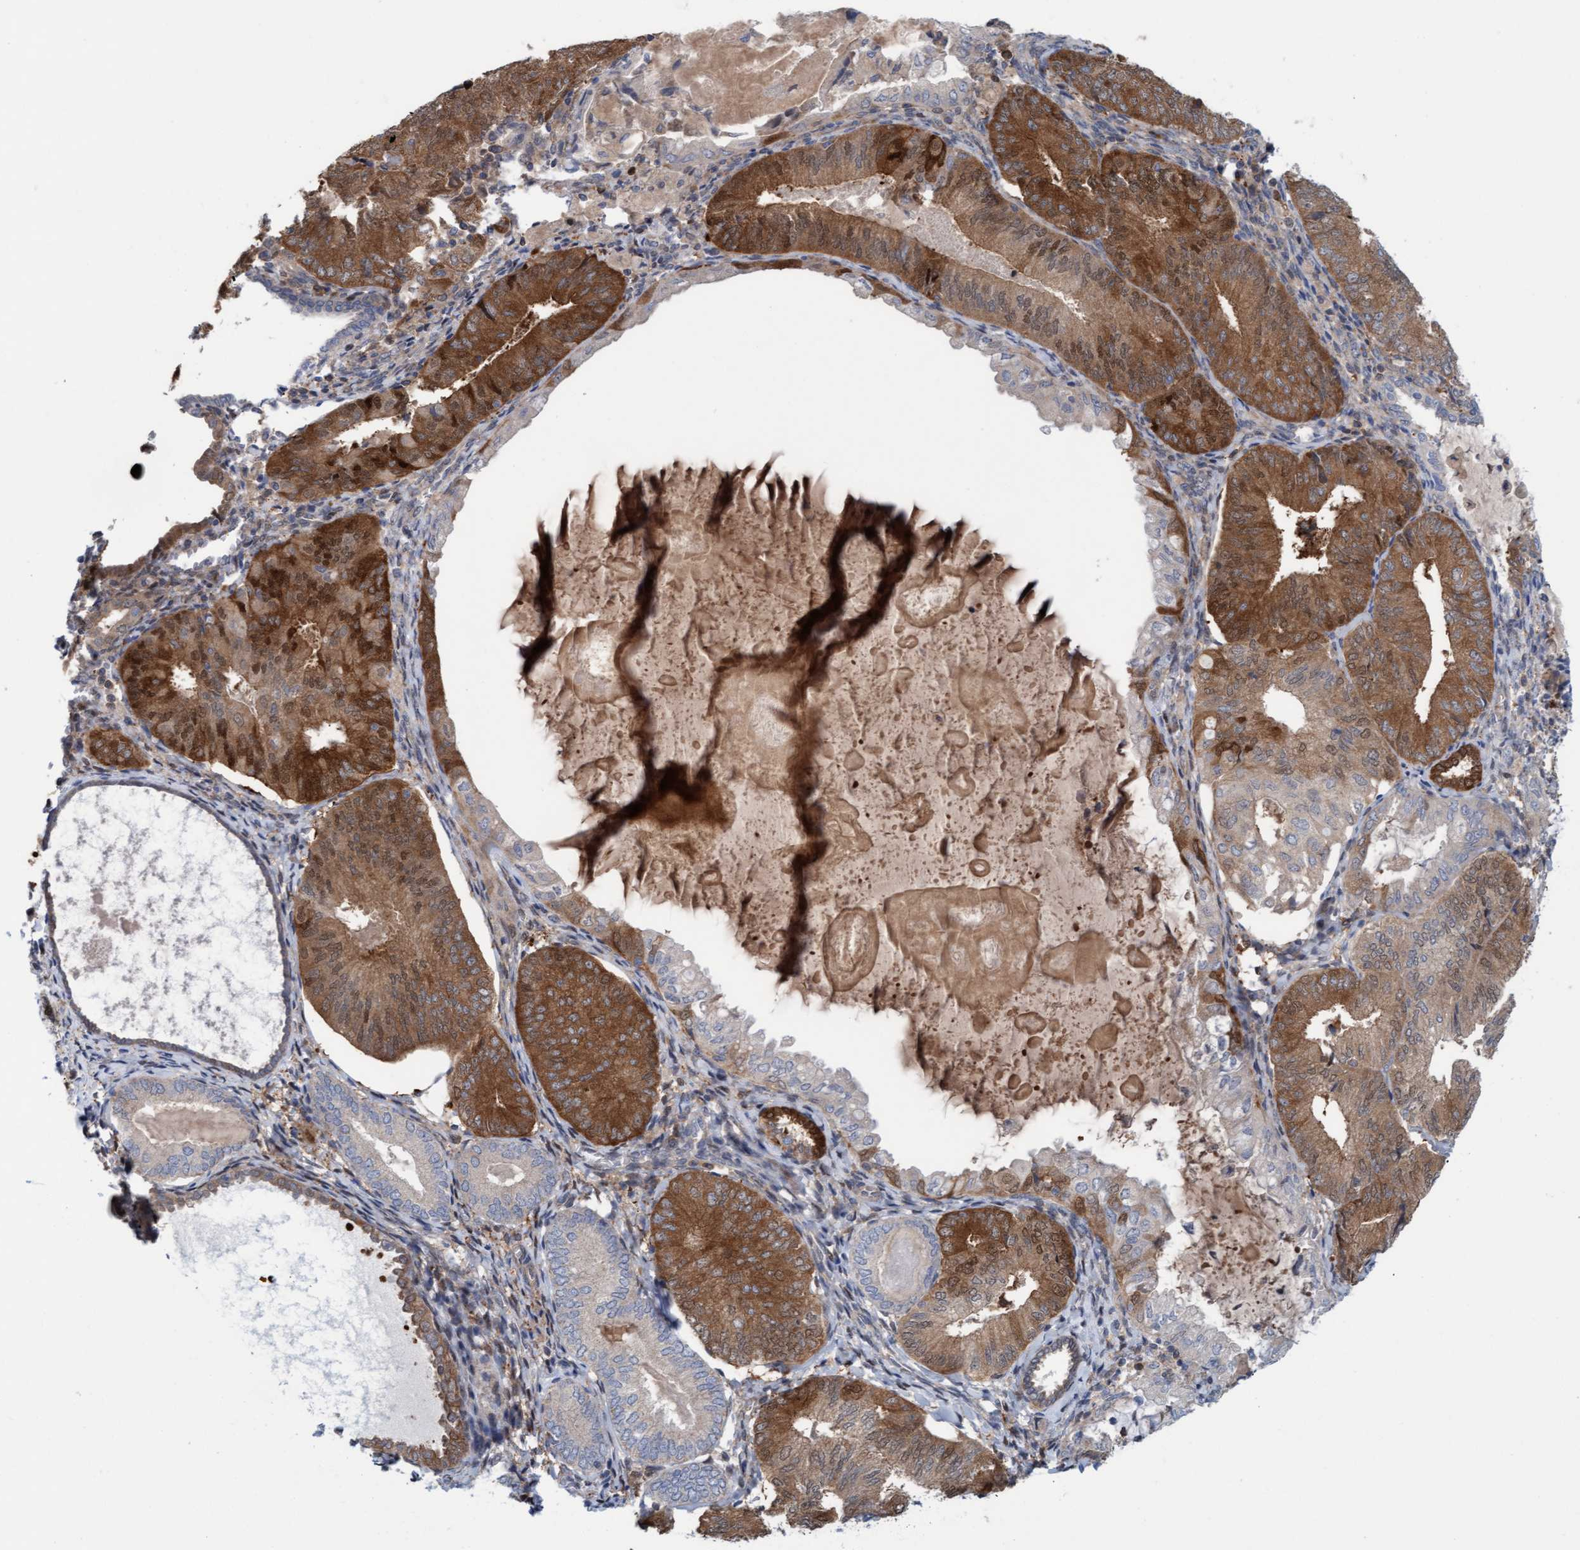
{"staining": {"intensity": "strong", "quantity": ">75%", "location": "cytoplasmic/membranous"}, "tissue": "endometrial cancer", "cell_type": "Tumor cells", "image_type": "cancer", "snomed": [{"axis": "morphology", "description": "Adenocarcinoma, NOS"}, {"axis": "topography", "description": "Endometrium"}], "caption": "Immunohistochemical staining of human endometrial adenocarcinoma displays high levels of strong cytoplasmic/membranous positivity in approximately >75% of tumor cells.", "gene": "KLHL25", "patient": {"sex": "female", "age": 81}}